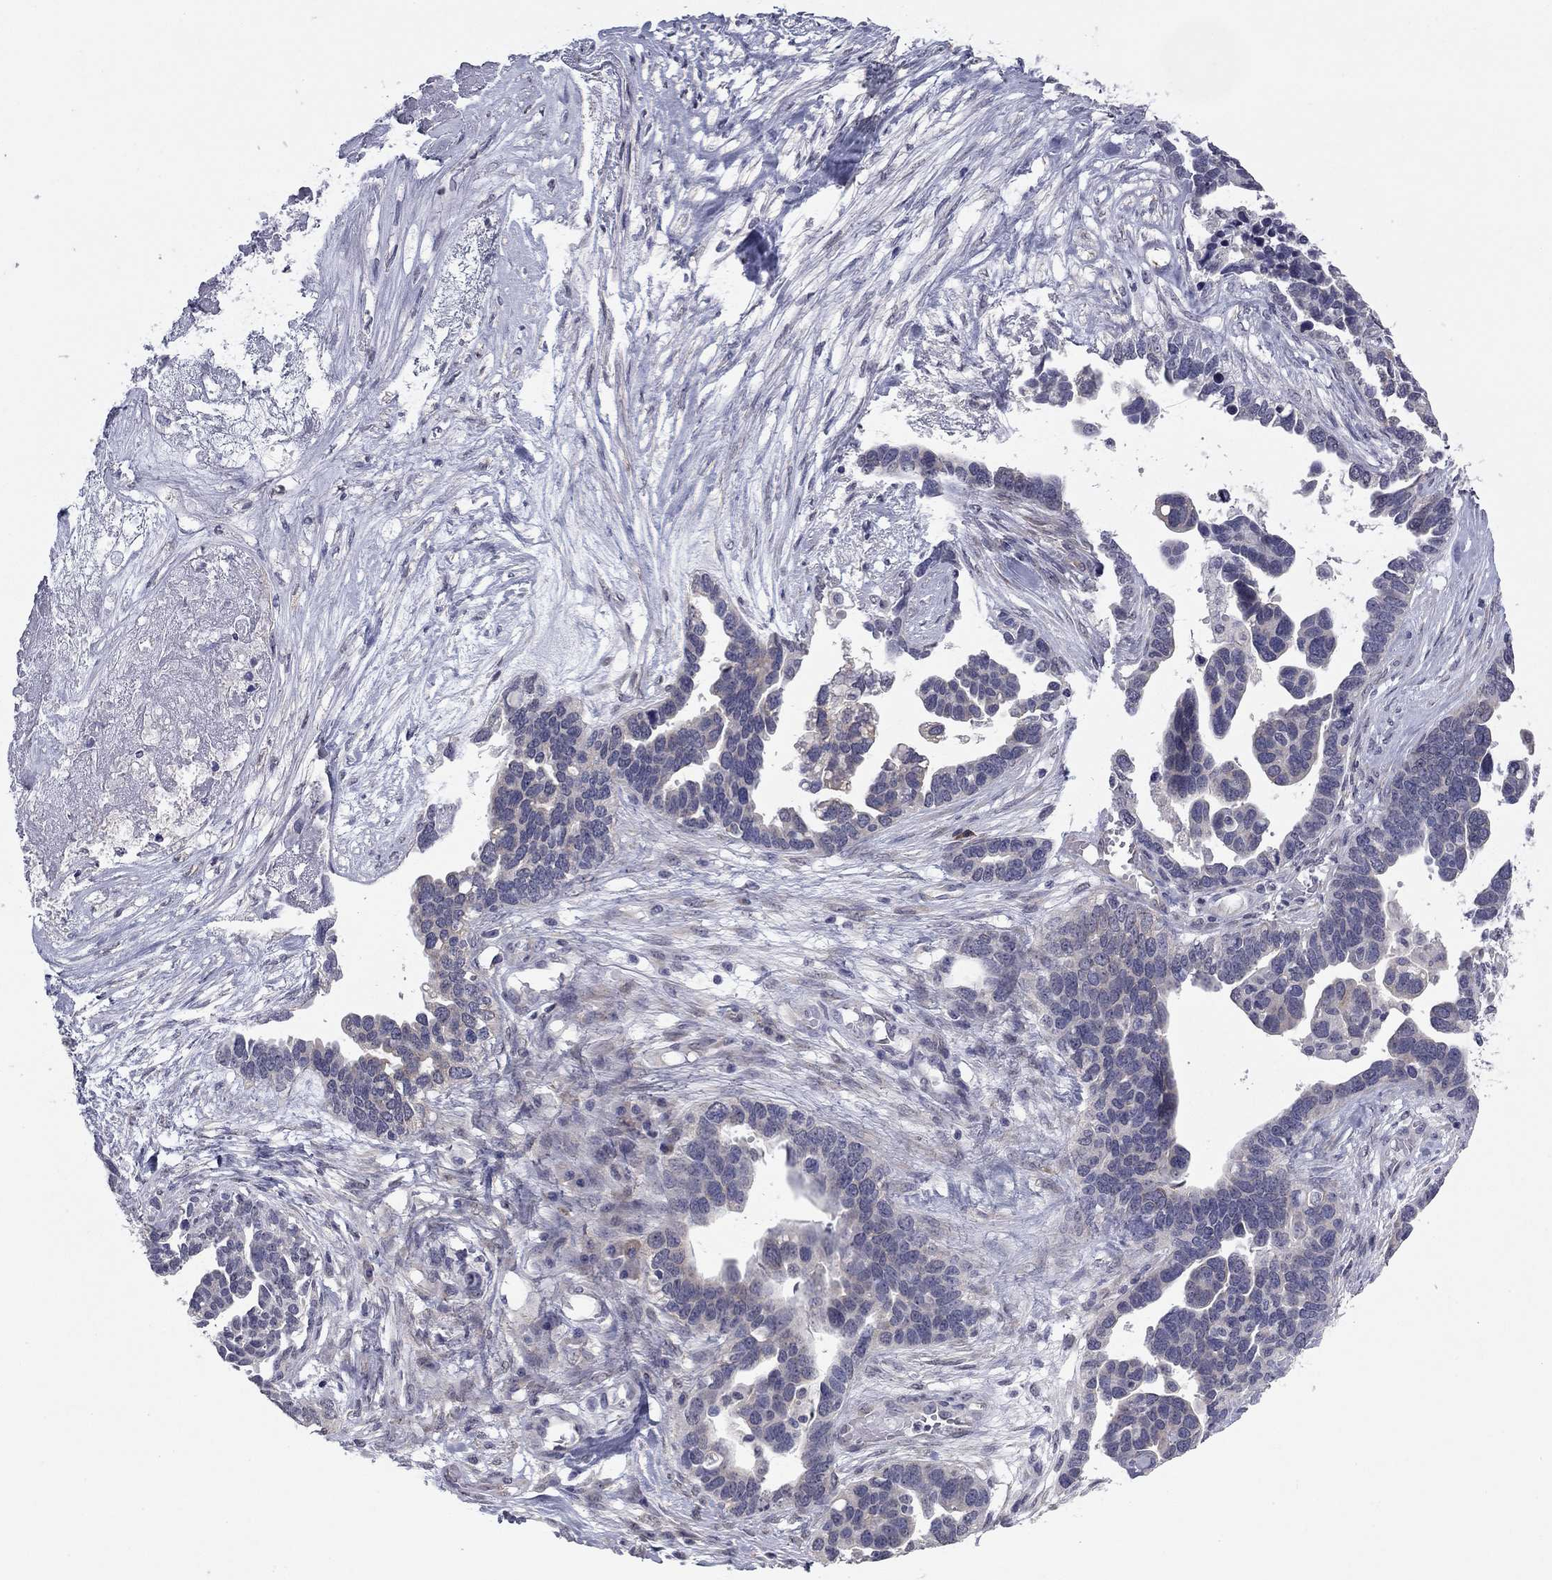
{"staining": {"intensity": "negative", "quantity": "none", "location": "none"}, "tissue": "ovarian cancer", "cell_type": "Tumor cells", "image_type": "cancer", "snomed": [{"axis": "morphology", "description": "Cystadenocarcinoma, serous, NOS"}, {"axis": "topography", "description": "Ovary"}], "caption": "A micrograph of serous cystadenocarcinoma (ovarian) stained for a protein exhibits no brown staining in tumor cells.", "gene": "PRRT2", "patient": {"sex": "female", "age": 54}}